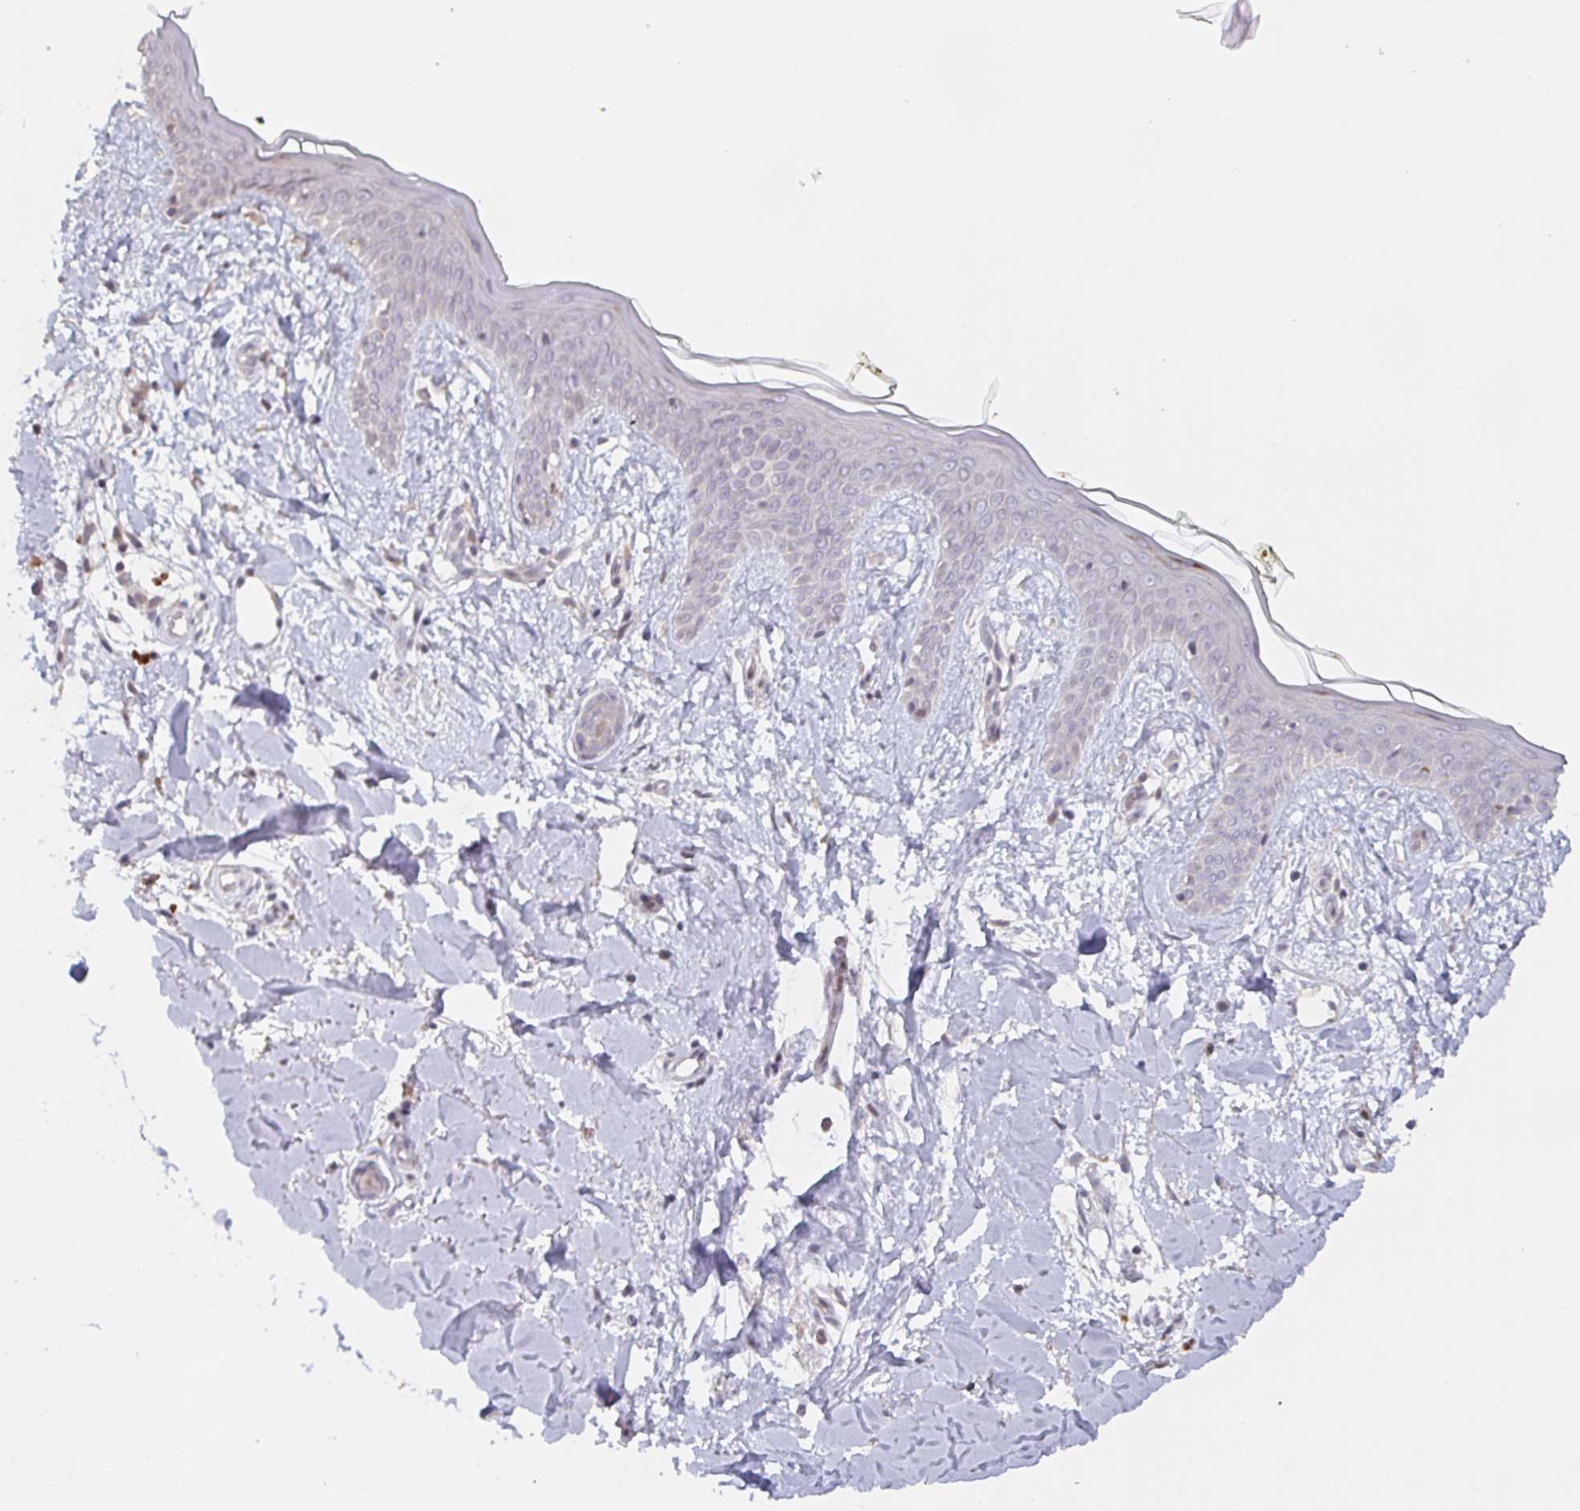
{"staining": {"intensity": "negative", "quantity": "none", "location": "none"}, "tissue": "skin", "cell_type": "Fibroblasts", "image_type": "normal", "snomed": [{"axis": "morphology", "description": "Normal tissue, NOS"}, {"axis": "topography", "description": "Skin"}], "caption": "Immunohistochemical staining of normal skin exhibits no significant staining in fibroblasts.", "gene": "DCST1", "patient": {"sex": "female", "age": 34}}